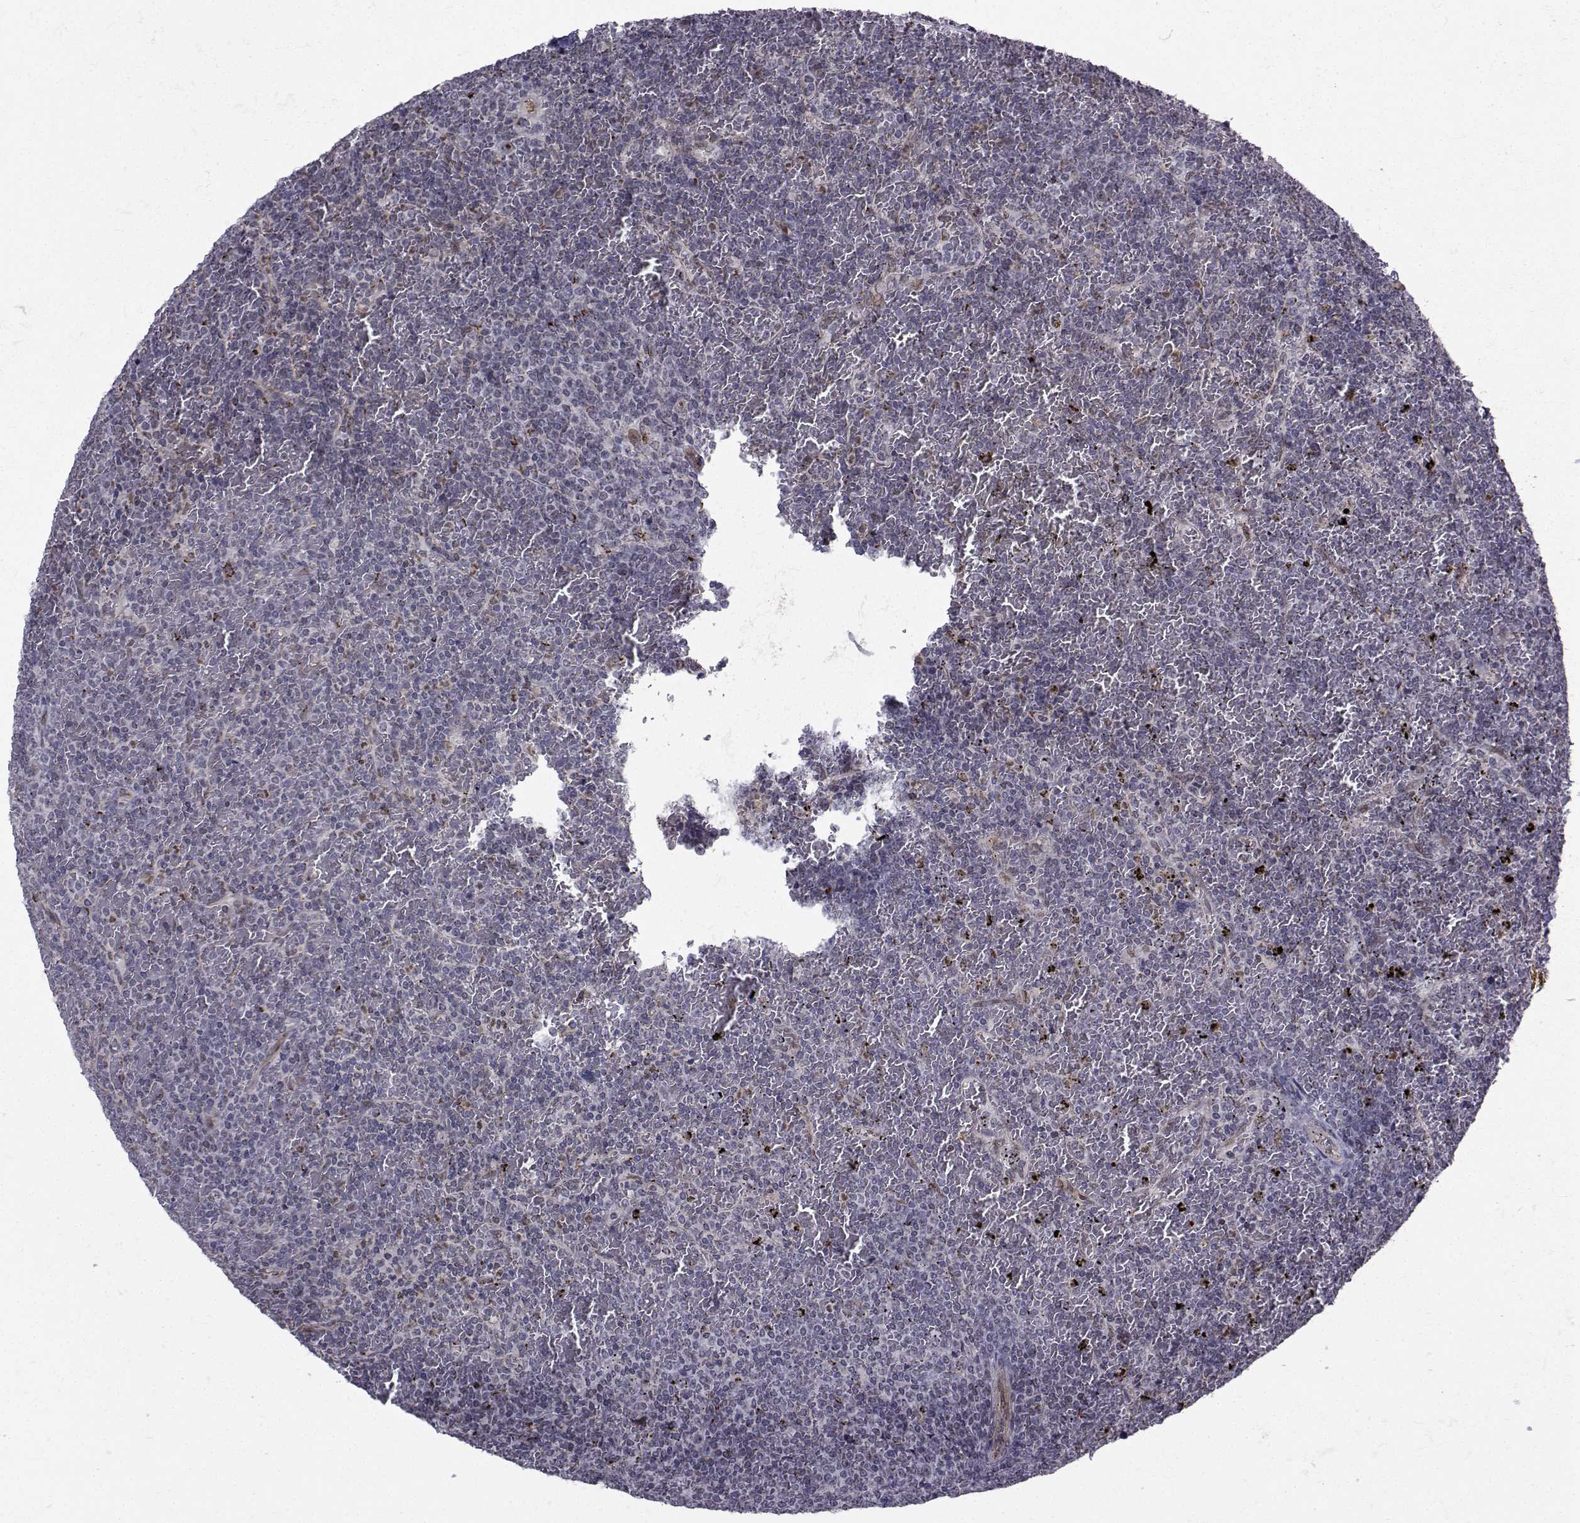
{"staining": {"intensity": "negative", "quantity": "none", "location": "none"}, "tissue": "lymphoma", "cell_type": "Tumor cells", "image_type": "cancer", "snomed": [{"axis": "morphology", "description": "Malignant lymphoma, non-Hodgkin's type, Low grade"}, {"axis": "topography", "description": "Spleen"}], "caption": "An immunohistochemistry (IHC) photomicrograph of malignant lymphoma, non-Hodgkin's type (low-grade) is shown. There is no staining in tumor cells of malignant lymphoma, non-Hodgkin's type (low-grade).", "gene": "ATP6V1C2", "patient": {"sex": "female", "age": 77}}